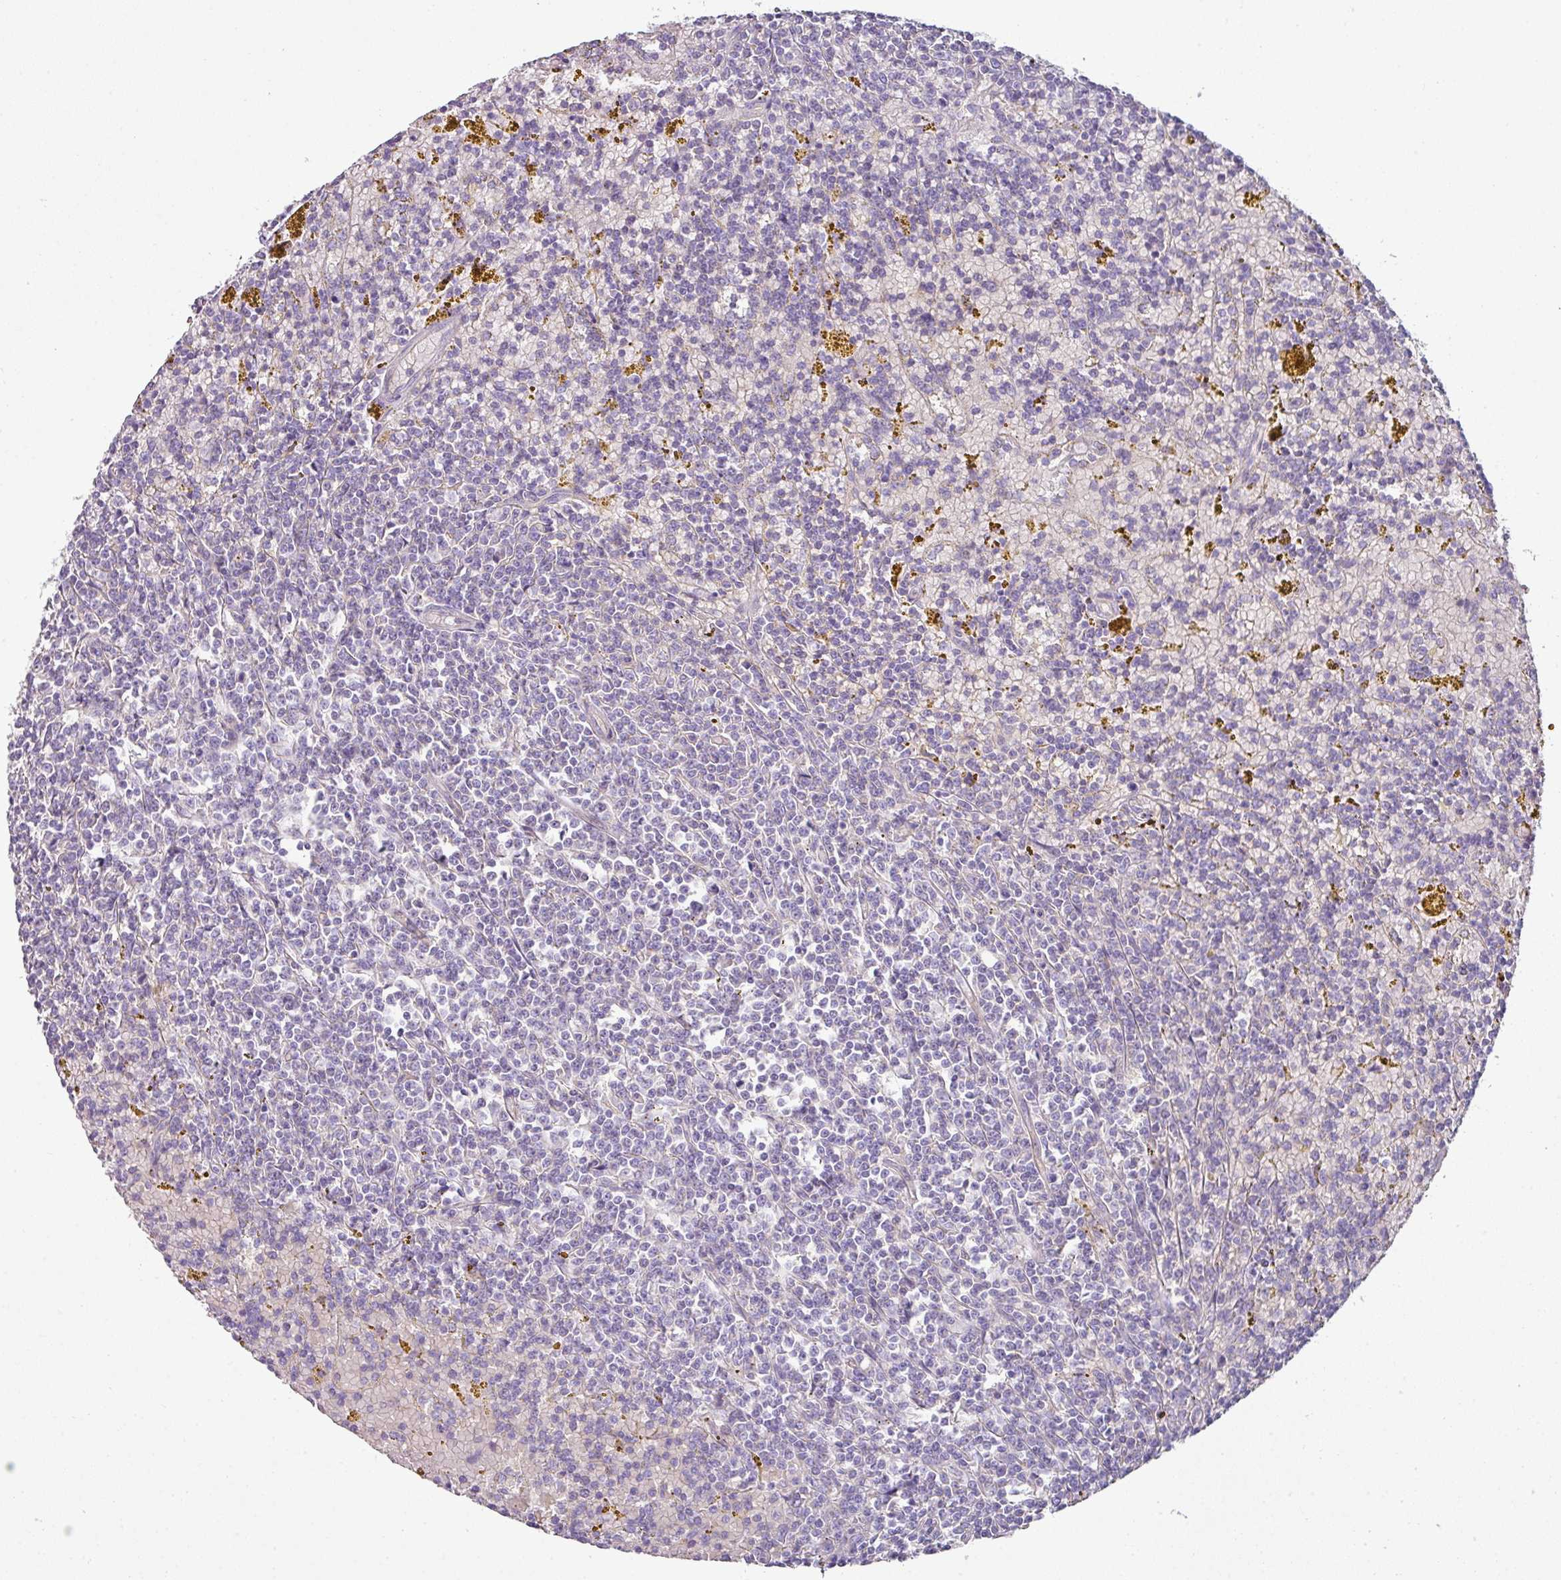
{"staining": {"intensity": "negative", "quantity": "none", "location": "none"}, "tissue": "lymphoma", "cell_type": "Tumor cells", "image_type": "cancer", "snomed": [{"axis": "morphology", "description": "Malignant lymphoma, non-Hodgkin's type, Low grade"}, {"axis": "topography", "description": "Spleen"}, {"axis": "topography", "description": "Lymph node"}], "caption": "The photomicrograph reveals no significant staining in tumor cells of lymphoma. (Brightfield microscopy of DAB immunohistochemistry at high magnification).", "gene": "LRRC9", "patient": {"sex": "female", "age": 66}}